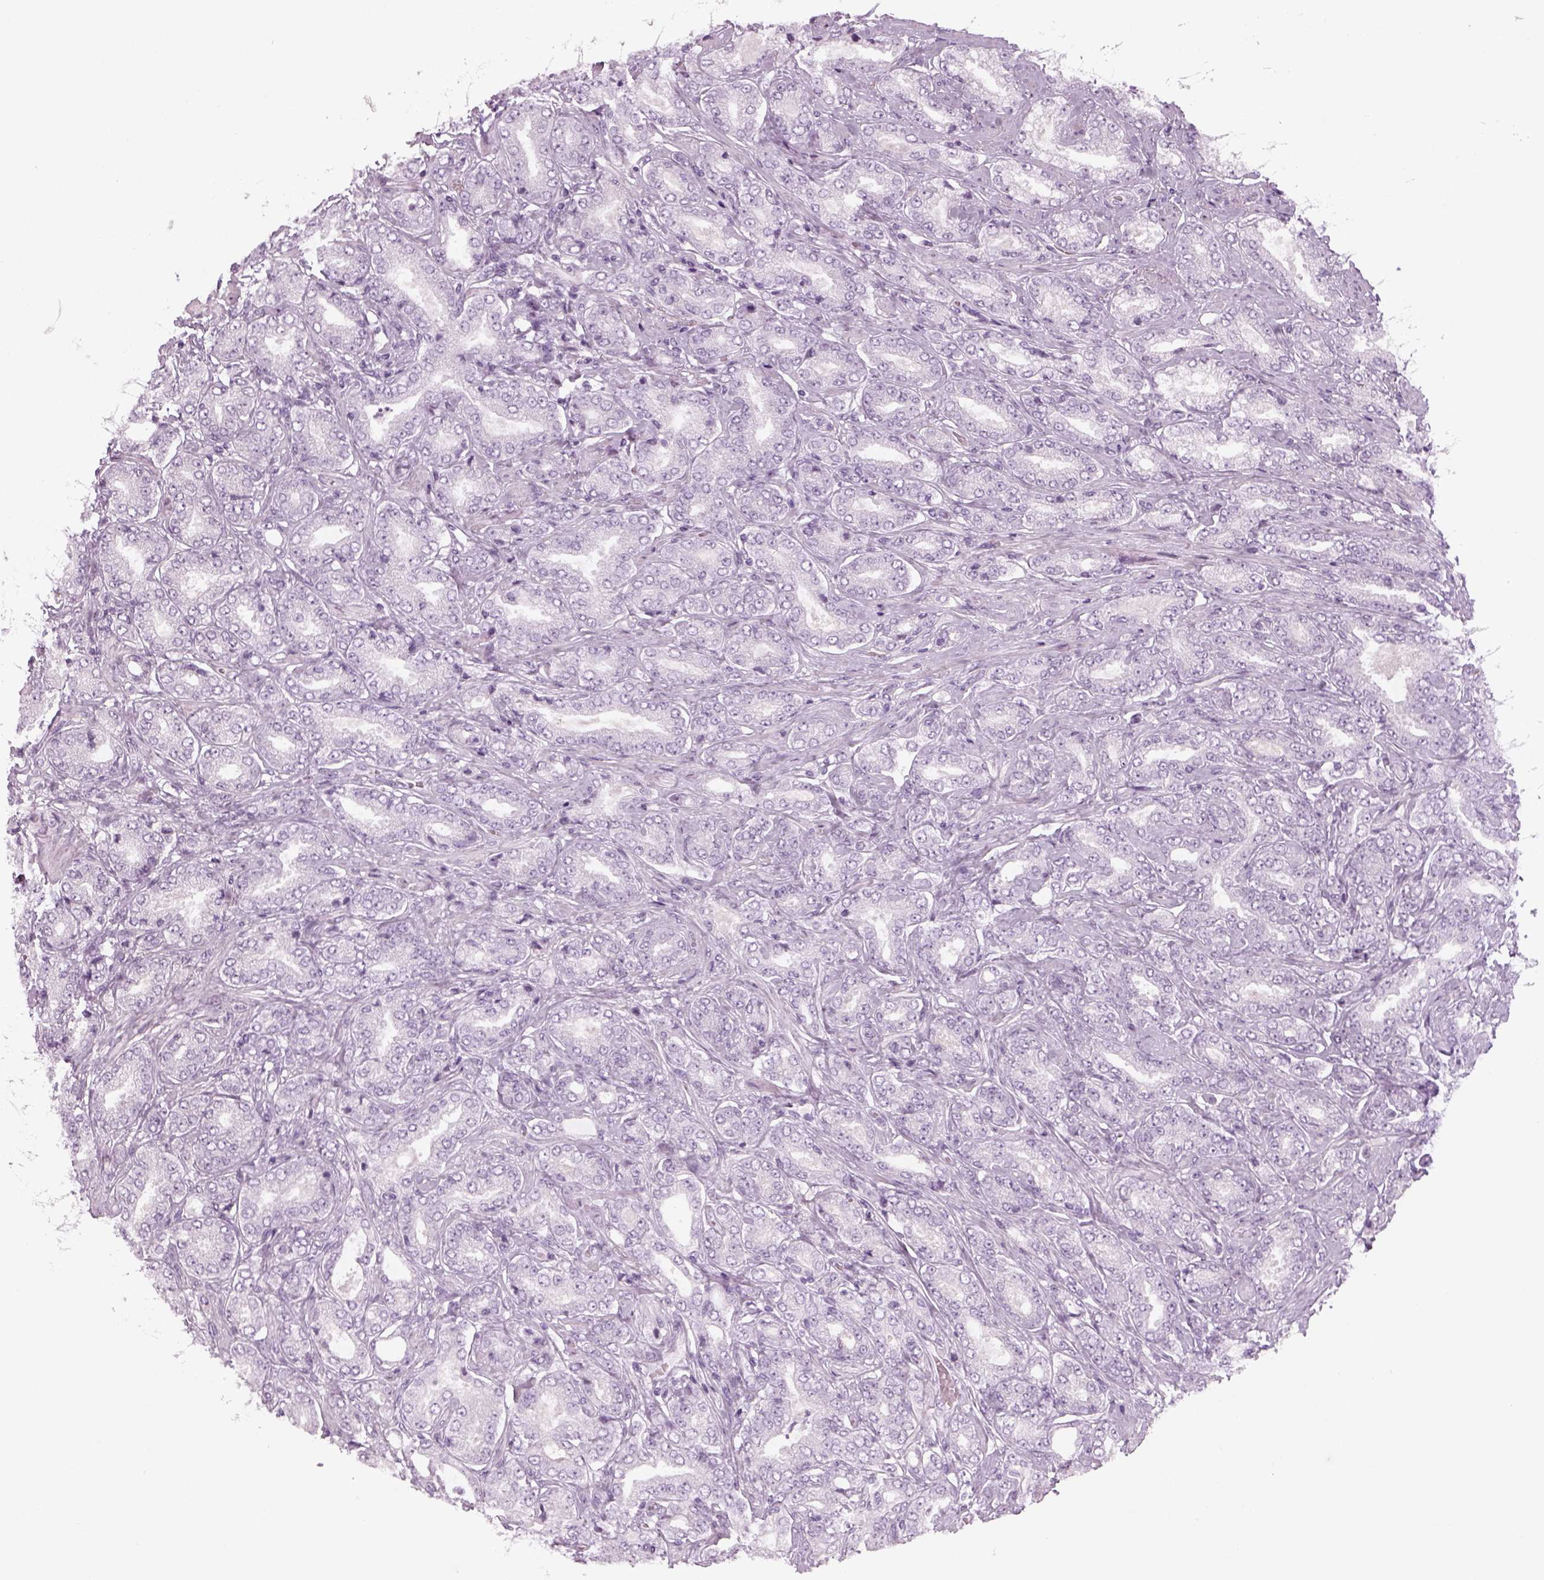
{"staining": {"intensity": "negative", "quantity": "none", "location": "none"}, "tissue": "prostate cancer", "cell_type": "Tumor cells", "image_type": "cancer", "snomed": [{"axis": "morphology", "description": "Adenocarcinoma, NOS"}, {"axis": "topography", "description": "Prostate"}], "caption": "Human prostate cancer stained for a protein using immunohistochemistry (IHC) displays no positivity in tumor cells.", "gene": "SAG", "patient": {"sex": "male", "age": 64}}